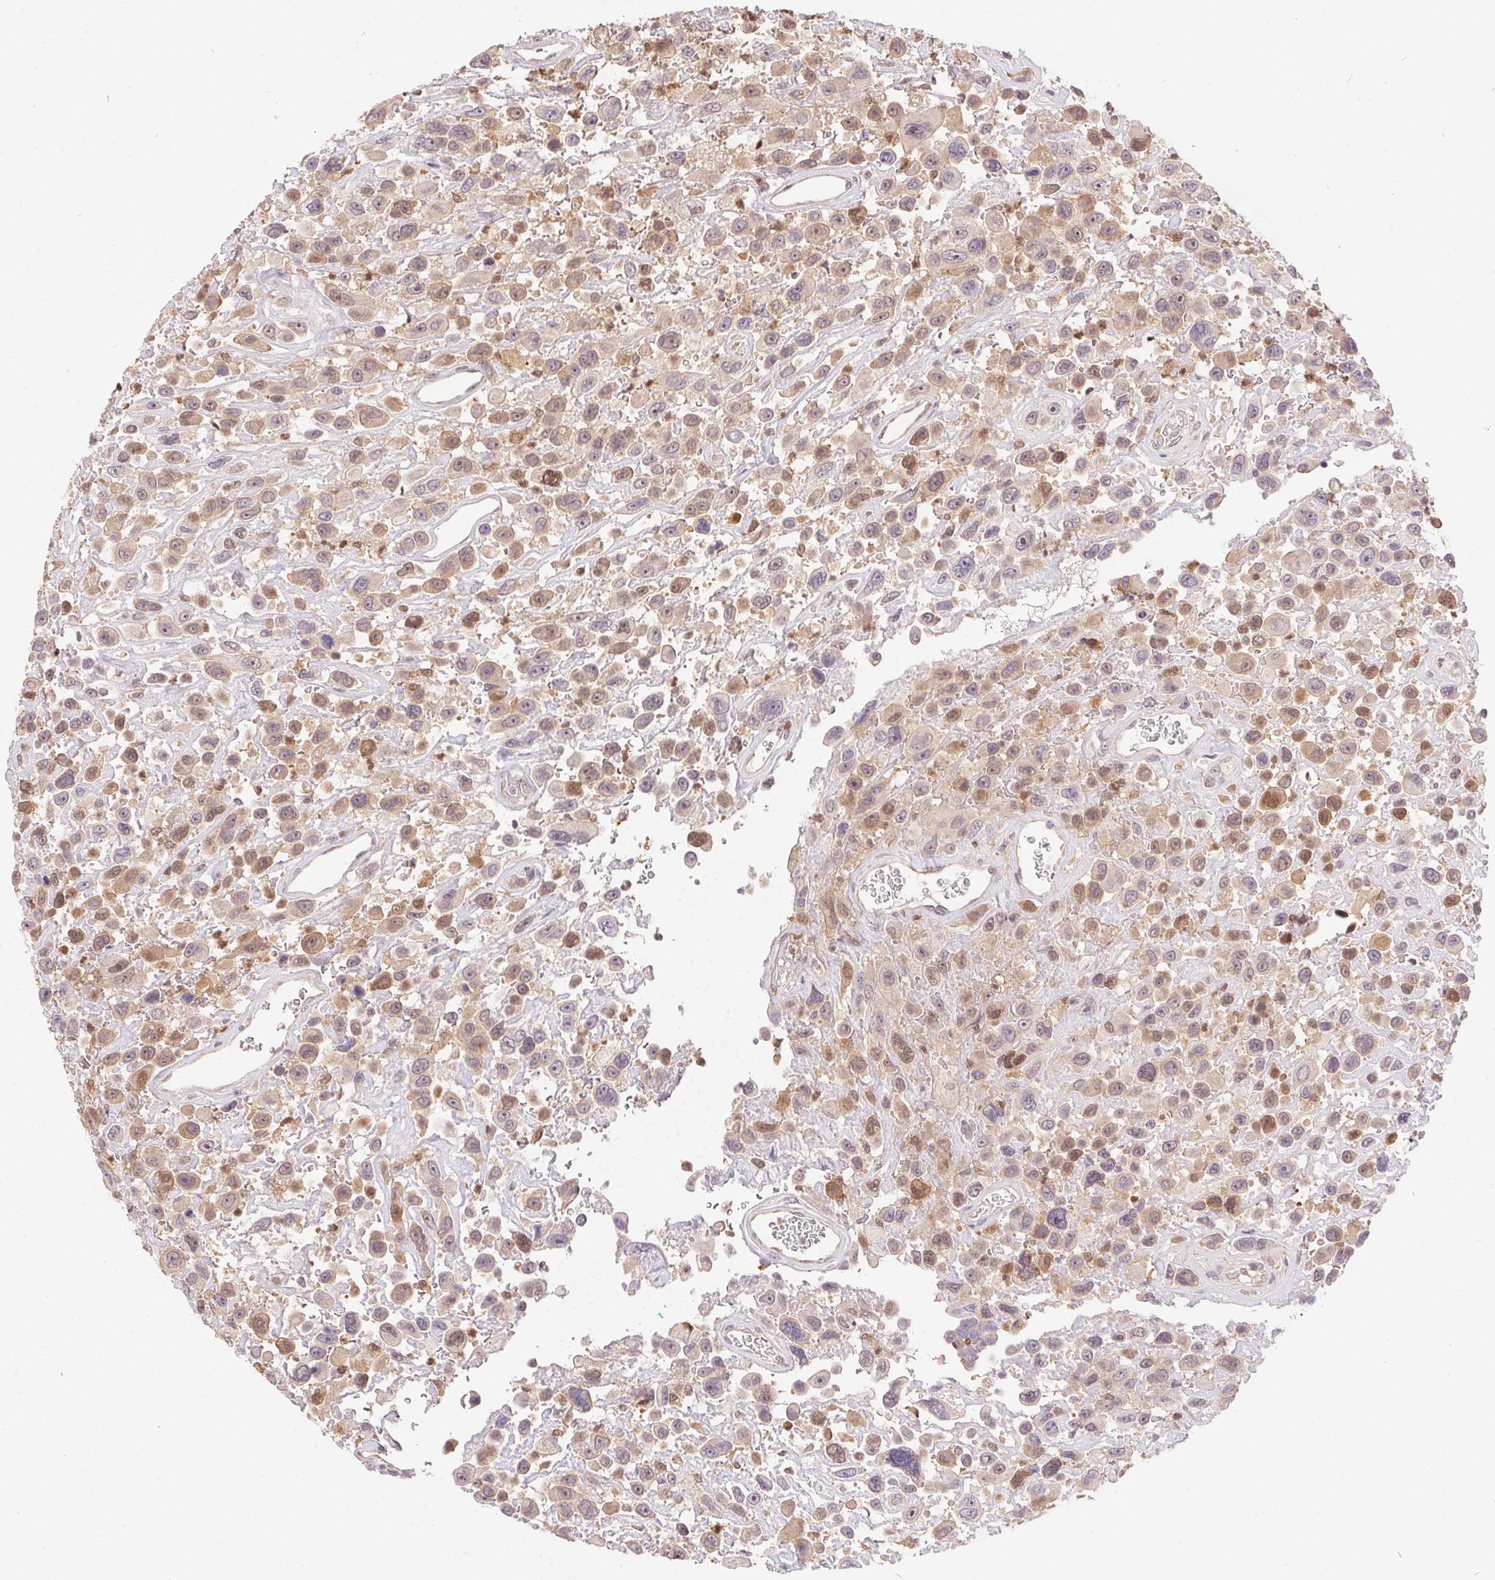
{"staining": {"intensity": "moderate", "quantity": "25%-75%", "location": "cytoplasmic/membranous,nuclear"}, "tissue": "urothelial cancer", "cell_type": "Tumor cells", "image_type": "cancer", "snomed": [{"axis": "morphology", "description": "Urothelial carcinoma, High grade"}, {"axis": "topography", "description": "Urinary bladder"}], "caption": "Urothelial cancer stained for a protein (brown) shows moderate cytoplasmic/membranous and nuclear positive staining in about 25%-75% of tumor cells.", "gene": "NUDT16", "patient": {"sex": "male", "age": 53}}